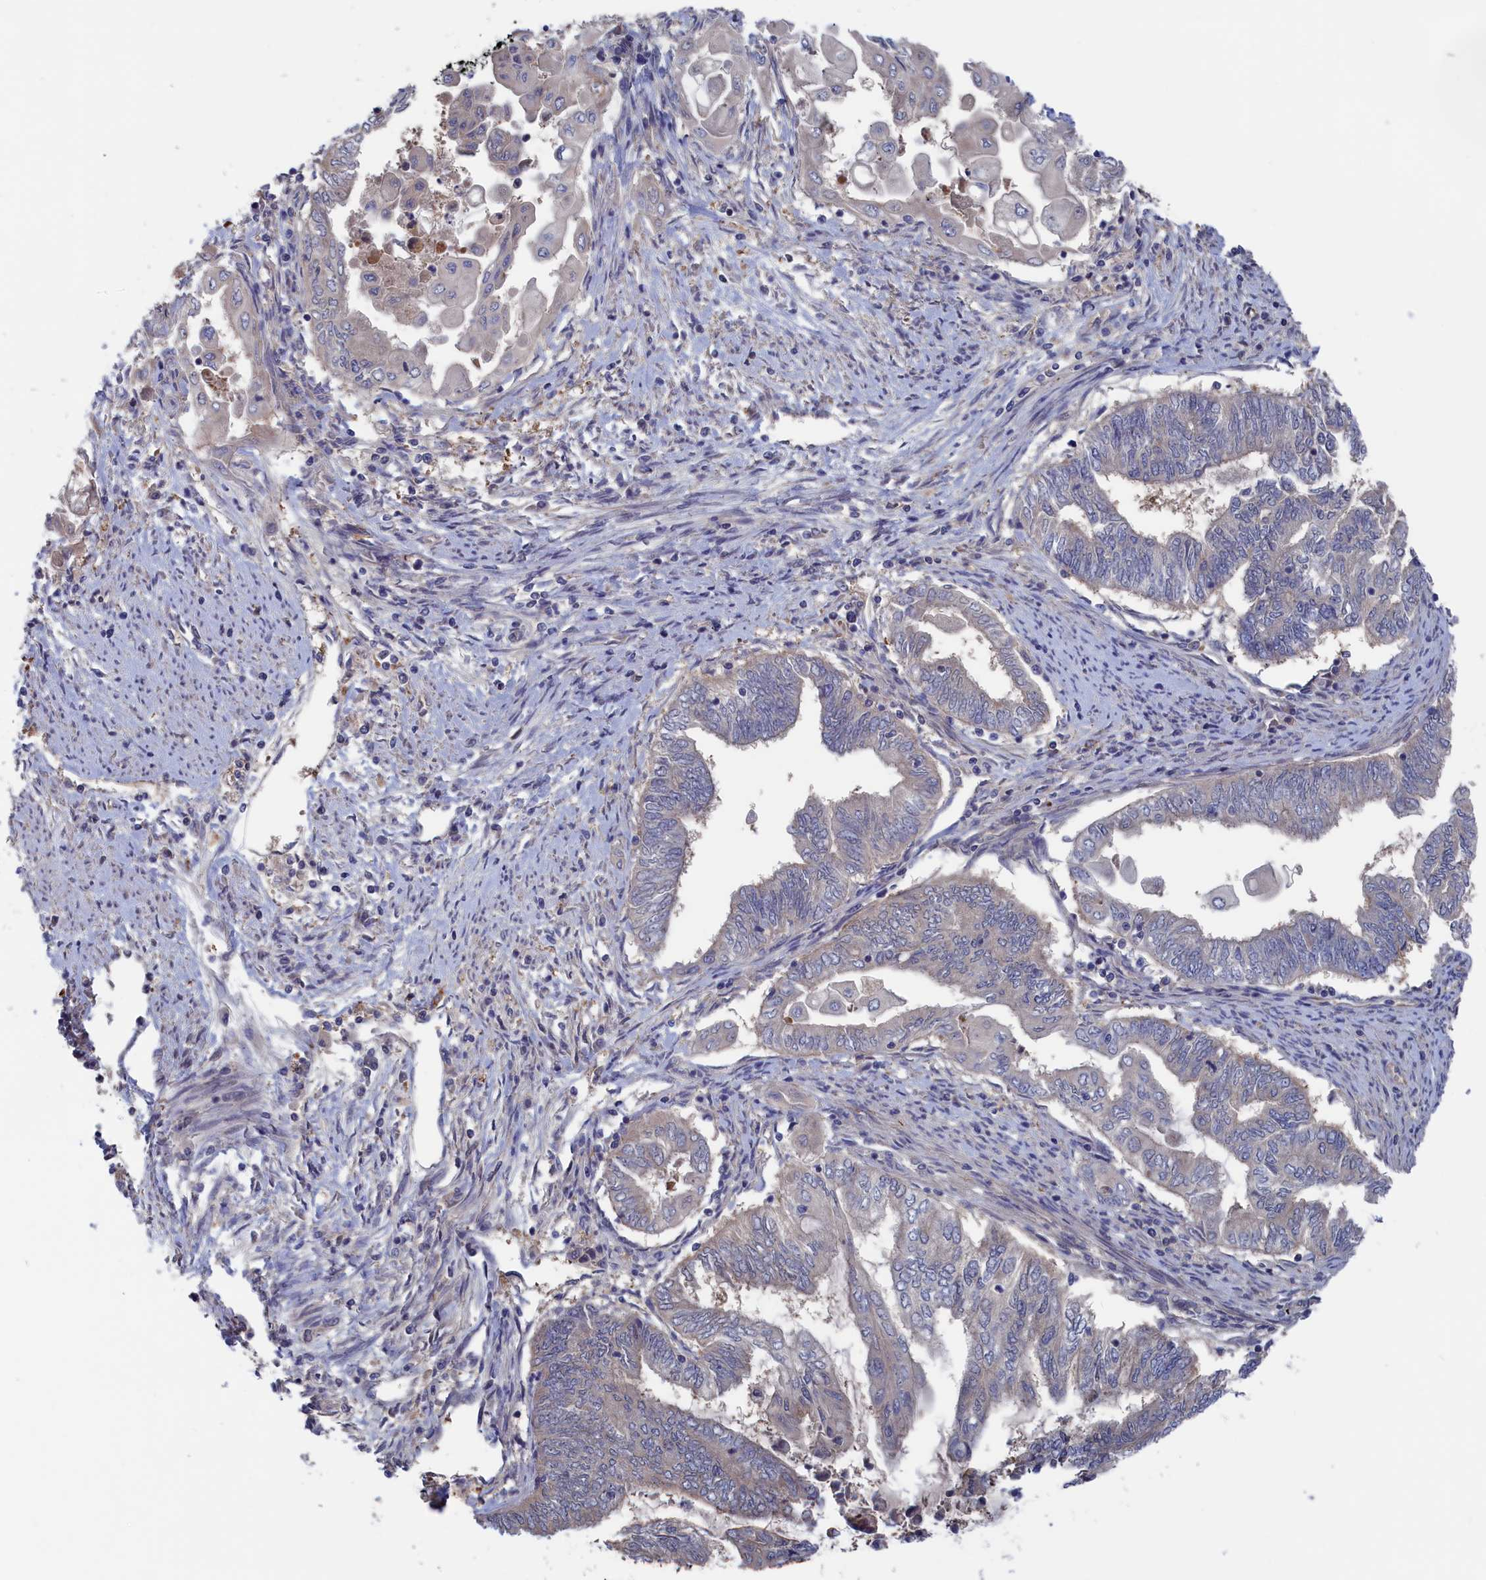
{"staining": {"intensity": "negative", "quantity": "none", "location": "none"}, "tissue": "endometrial cancer", "cell_type": "Tumor cells", "image_type": "cancer", "snomed": [{"axis": "morphology", "description": "Adenocarcinoma, NOS"}, {"axis": "topography", "description": "Uterus"}, {"axis": "topography", "description": "Endometrium"}], "caption": "A histopathology image of endometrial adenocarcinoma stained for a protein demonstrates no brown staining in tumor cells. (IHC, brightfield microscopy, high magnification).", "gene": "NUTF2", "patient": {"sex": "female", "age": 70}}